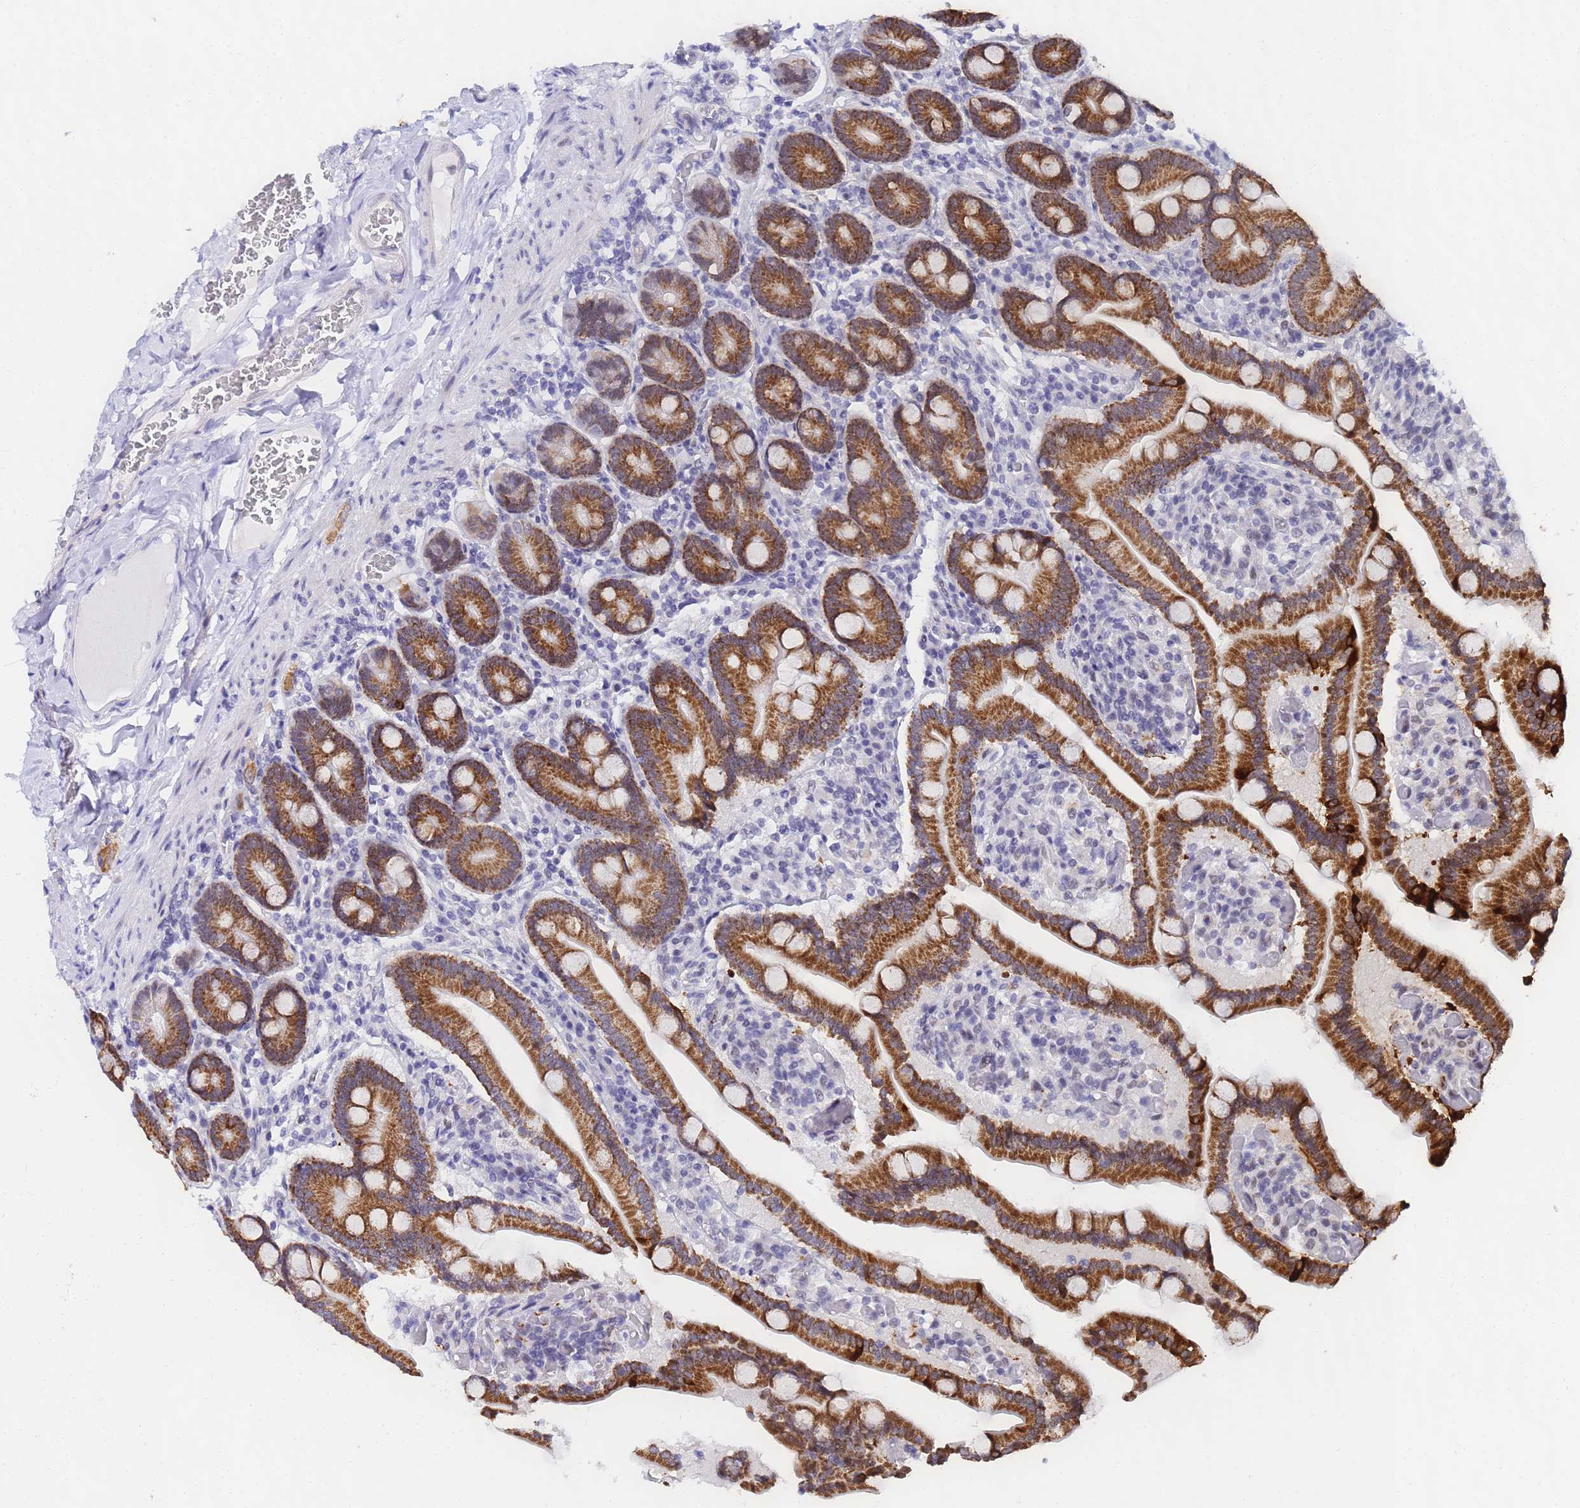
{"staining": {"intensity": "strong", "quantity": ">75%", "location": "cytoplasmic/membranous,nuclear"}, "tissue": "duodenum", "cell_type": "Glandular cells", "image_type": "normal", "snomed": [{"axis": "morphology", "description": "Normal tissue, NOS"}, {"axis": "topography", "description": "Duodenum"}], "caption": "Immunohistochemical staining of unremarkable duodenum displays >75% levels of strong cytoplasmic/membranous,nuclear protein staining in approximately >75% of glandular cells. (Stains: DAB in brown, nuclei in blue, Microscopy: brightfield microscopy at high magnification).", "gene": "CKMT1A", "patient": {"sex": "female", "age": 62}}